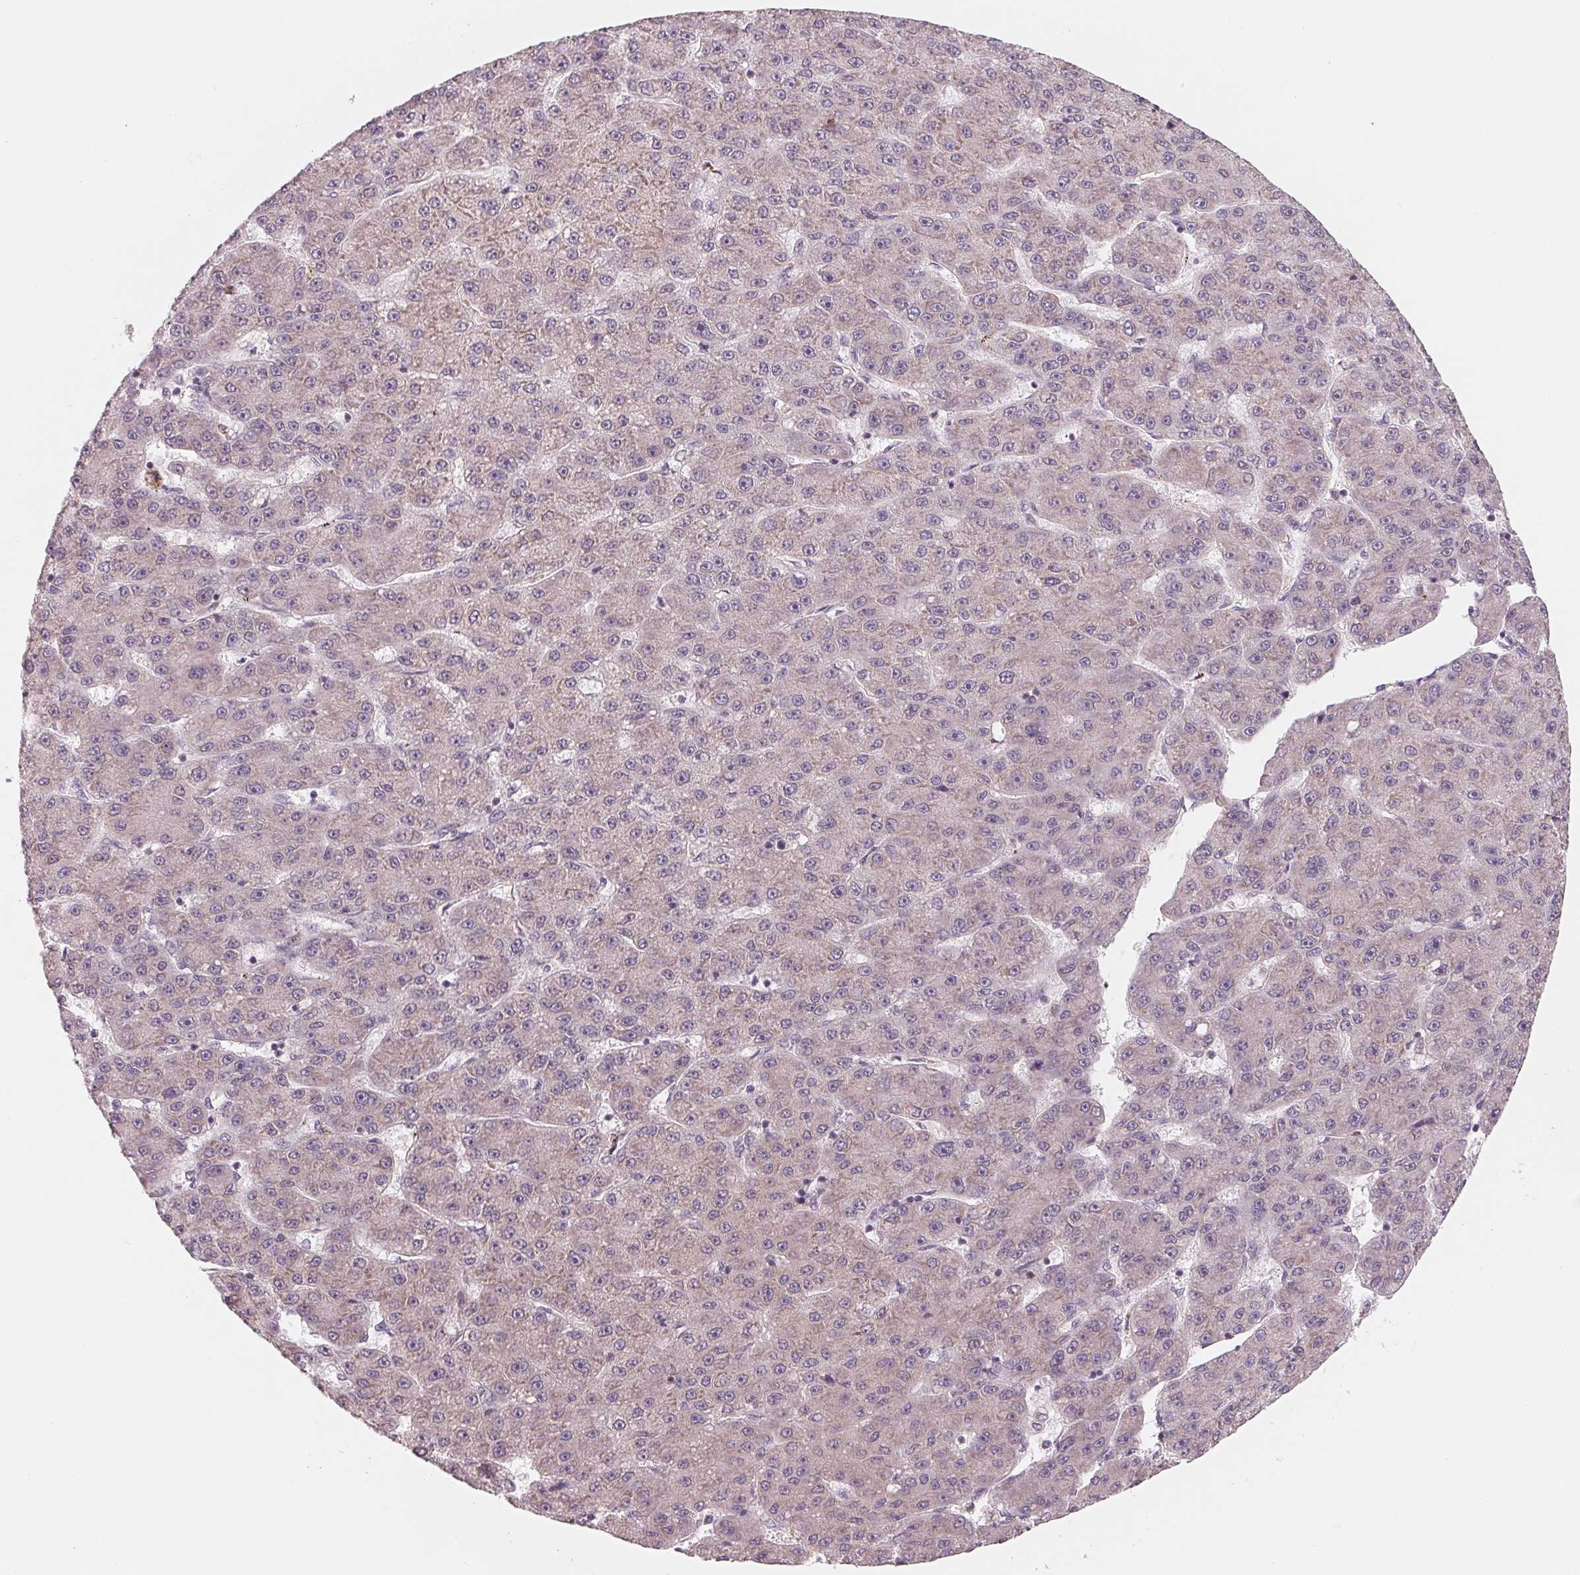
{"staining": {"intensity": "negative", "quantity": "none", "location": "none"}, "tissue": "liver cancer", "cell_type": "Tumor cells", "image_type": "cancer", "snomed": [{"axis": "morphology", "description": "Carcinoma, Hepatocellular, NOS"}, {"axis": "topography", "description": "Liver"}], "caption": "A micrograph of human hepatocellular carcinoma (liver) is negative for staining in tumor cells.", "gene": "GIGYF2", "patient": {"sex": "male", "age": 67}}